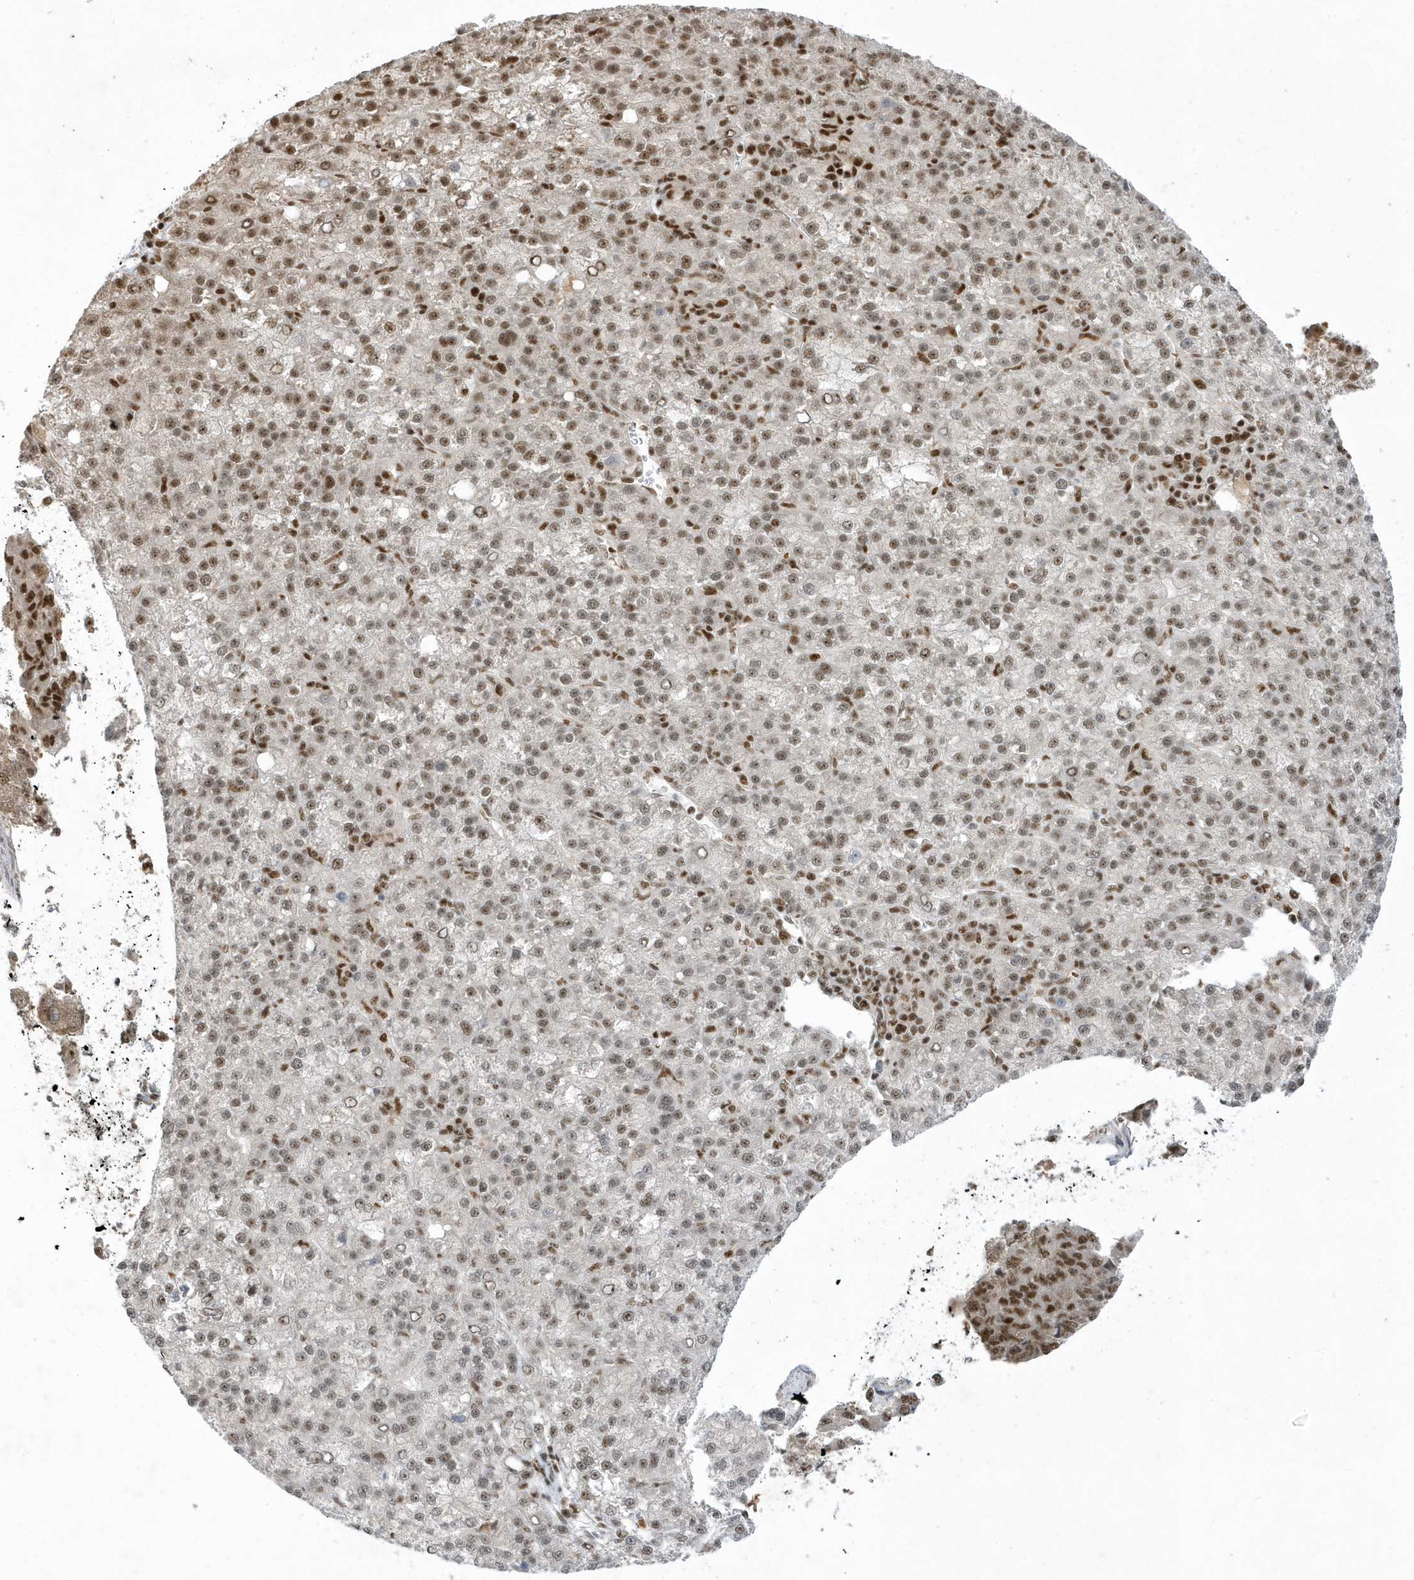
{"staining": {"intensity": "moderate", "quantity": "25%-75%", "location": "nuclear"}, "tissue": "liver cancer", "cell_type": "Tumor cells", "image_type": "cancer", "snomed": [{"axis": "morphology", "description": "Carcinoma, Hepatocellular, NOS"}, {"axis": "topography", "description": "Liver"}], "caption": "Immunohistochemistry photomicrograph of neoplastic tissue: human liver cancer (hepatocellular carcinoma) stained using immunohistochemistry demonstrates medium levels of moderate protein expression localized specifically in the nuclear of tumor cells, appearing as a nuclear brown color.", "gene": "PPIL2", "patient": {"sex": "female", "age": 58}}